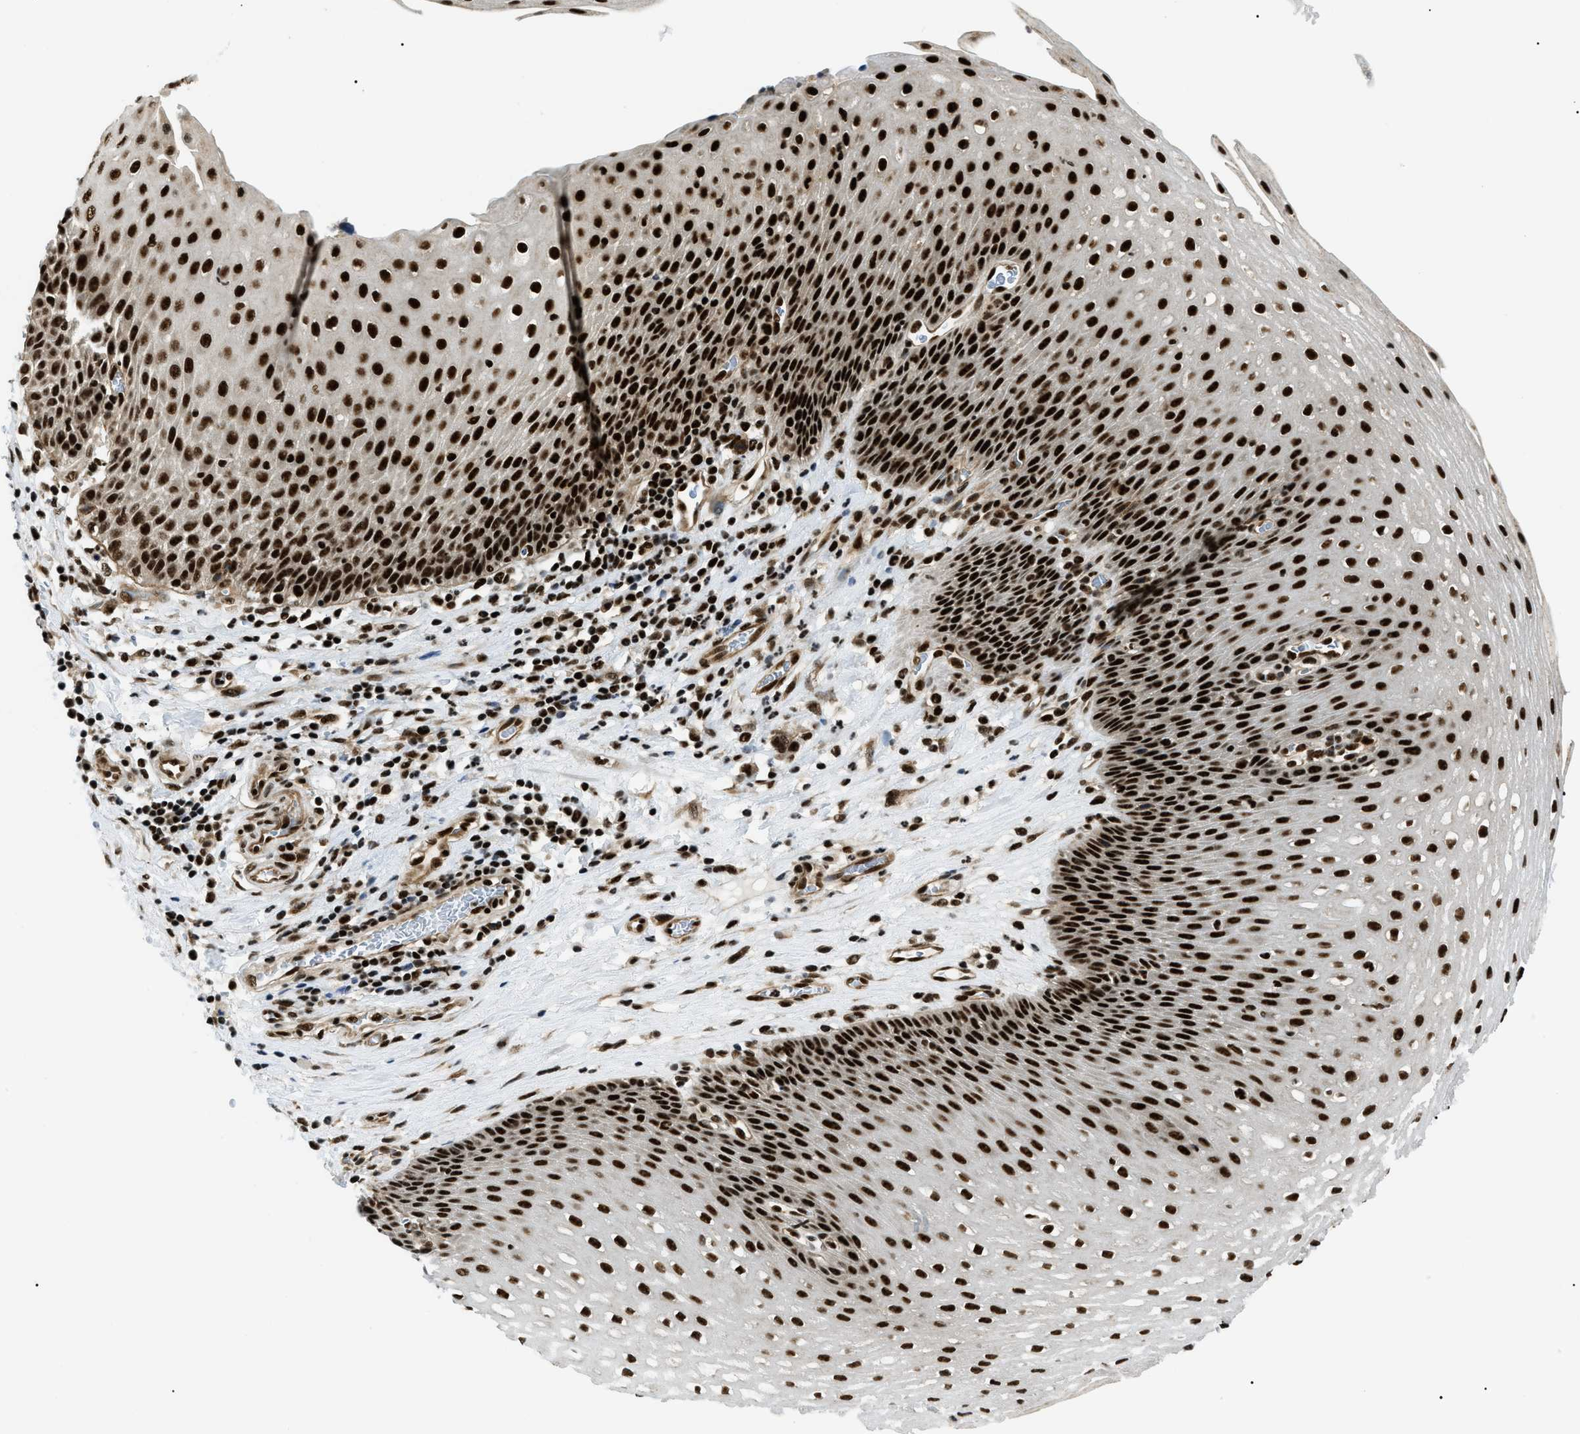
{"staining": {"intensity": "strong", "quantity": ">75%", "location": "nuclear"}, "tissue": "esophagus", "cell_type": "Squamous epithelial cells", "image_type": "normal", "snomed": [{"axis": "morphology", "description": "Normal tissue, NOS"}, {"axis": "topography", "description": "Esophagus"}], "caption": "The histopathology image demonstrates immunohistochemical staining of unremarkable esophagus. There is strong nuclear expression is seen in approximately >75% of squamous epithelial cells. (Brightfield microscopy of DAB IHC at high magnification).", "gene": "CWC25", "patient": {"sex": "male", "age": 48}}